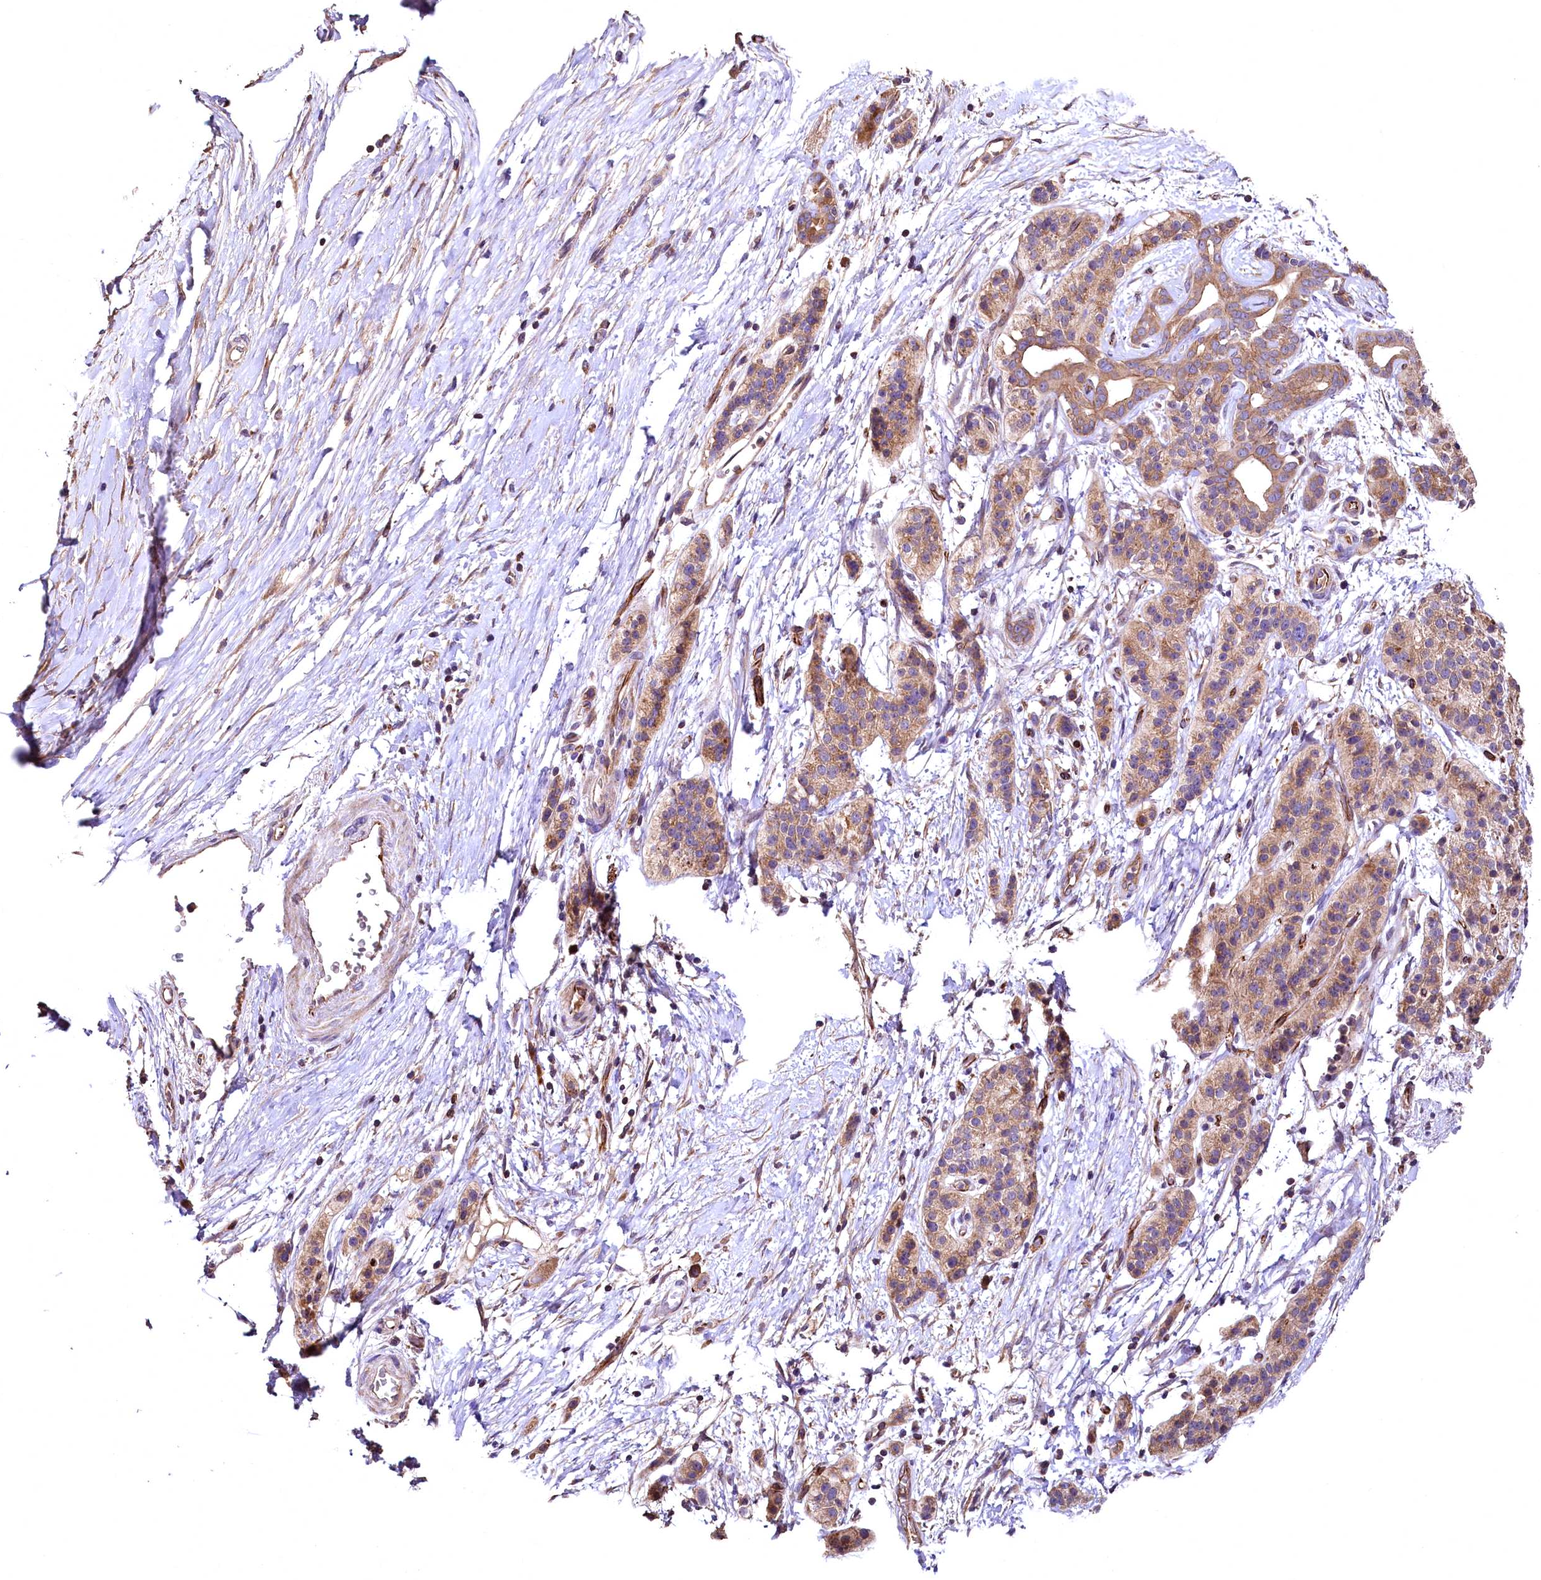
{"staining": {"intensity": "moderate", "quantity": ">75%", "location": "cytoplasmic/membranous"}, "tissue": "pancreatic cancer", "cell_type": "Tumor cells", "image_type": "cancer", "snomed": [{"axis": "morphology", "description": "Adenocarcinoma, NOS"}, {"axis": "topography", "description": "Pancreas"}], "caption": "Immunohistochemistry (IHC) (DAB) staining of pancreatic cancer displays moderate cytoplasmic/membranous protein staining in approximately >75% of tumor cells.", "gene": "RASSF1", "patient": {"sex": "male", "age": 50}}